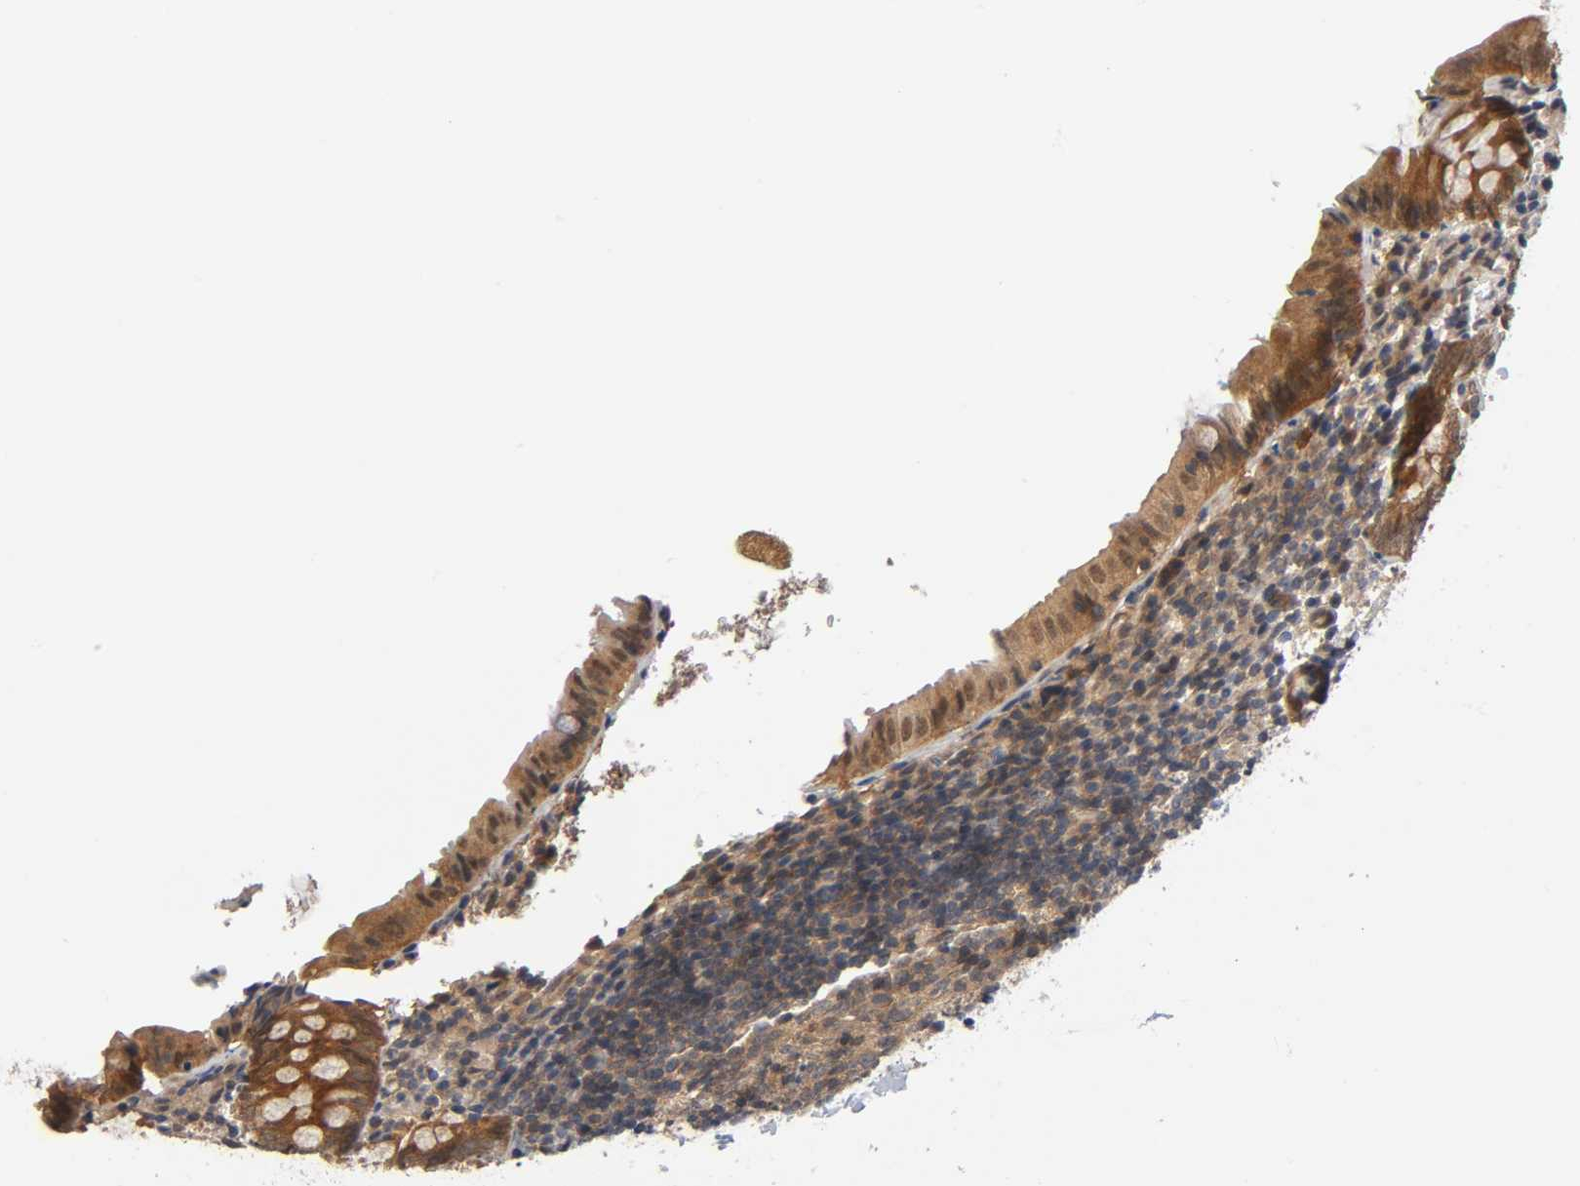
{"staining": {"intensity": "moderate", "quantity": ">75%", "location": "cytoplasmic/membranous"}, "tissue": "appendix", "cell_type": "Glandular cells", "image_type": "normal", "snomed": [{"axis": "morphology", "description": "Normal tissue, NOS"}, {"axis": "topography", "description": "Appendix"}], "caption": "Benign appendix exhibits moderate cytoplasmic/membranous staining in approximately >75% of glandular cells.", "gene": "PRKAB1", "patient": {"sex": "female", "age": 10}}